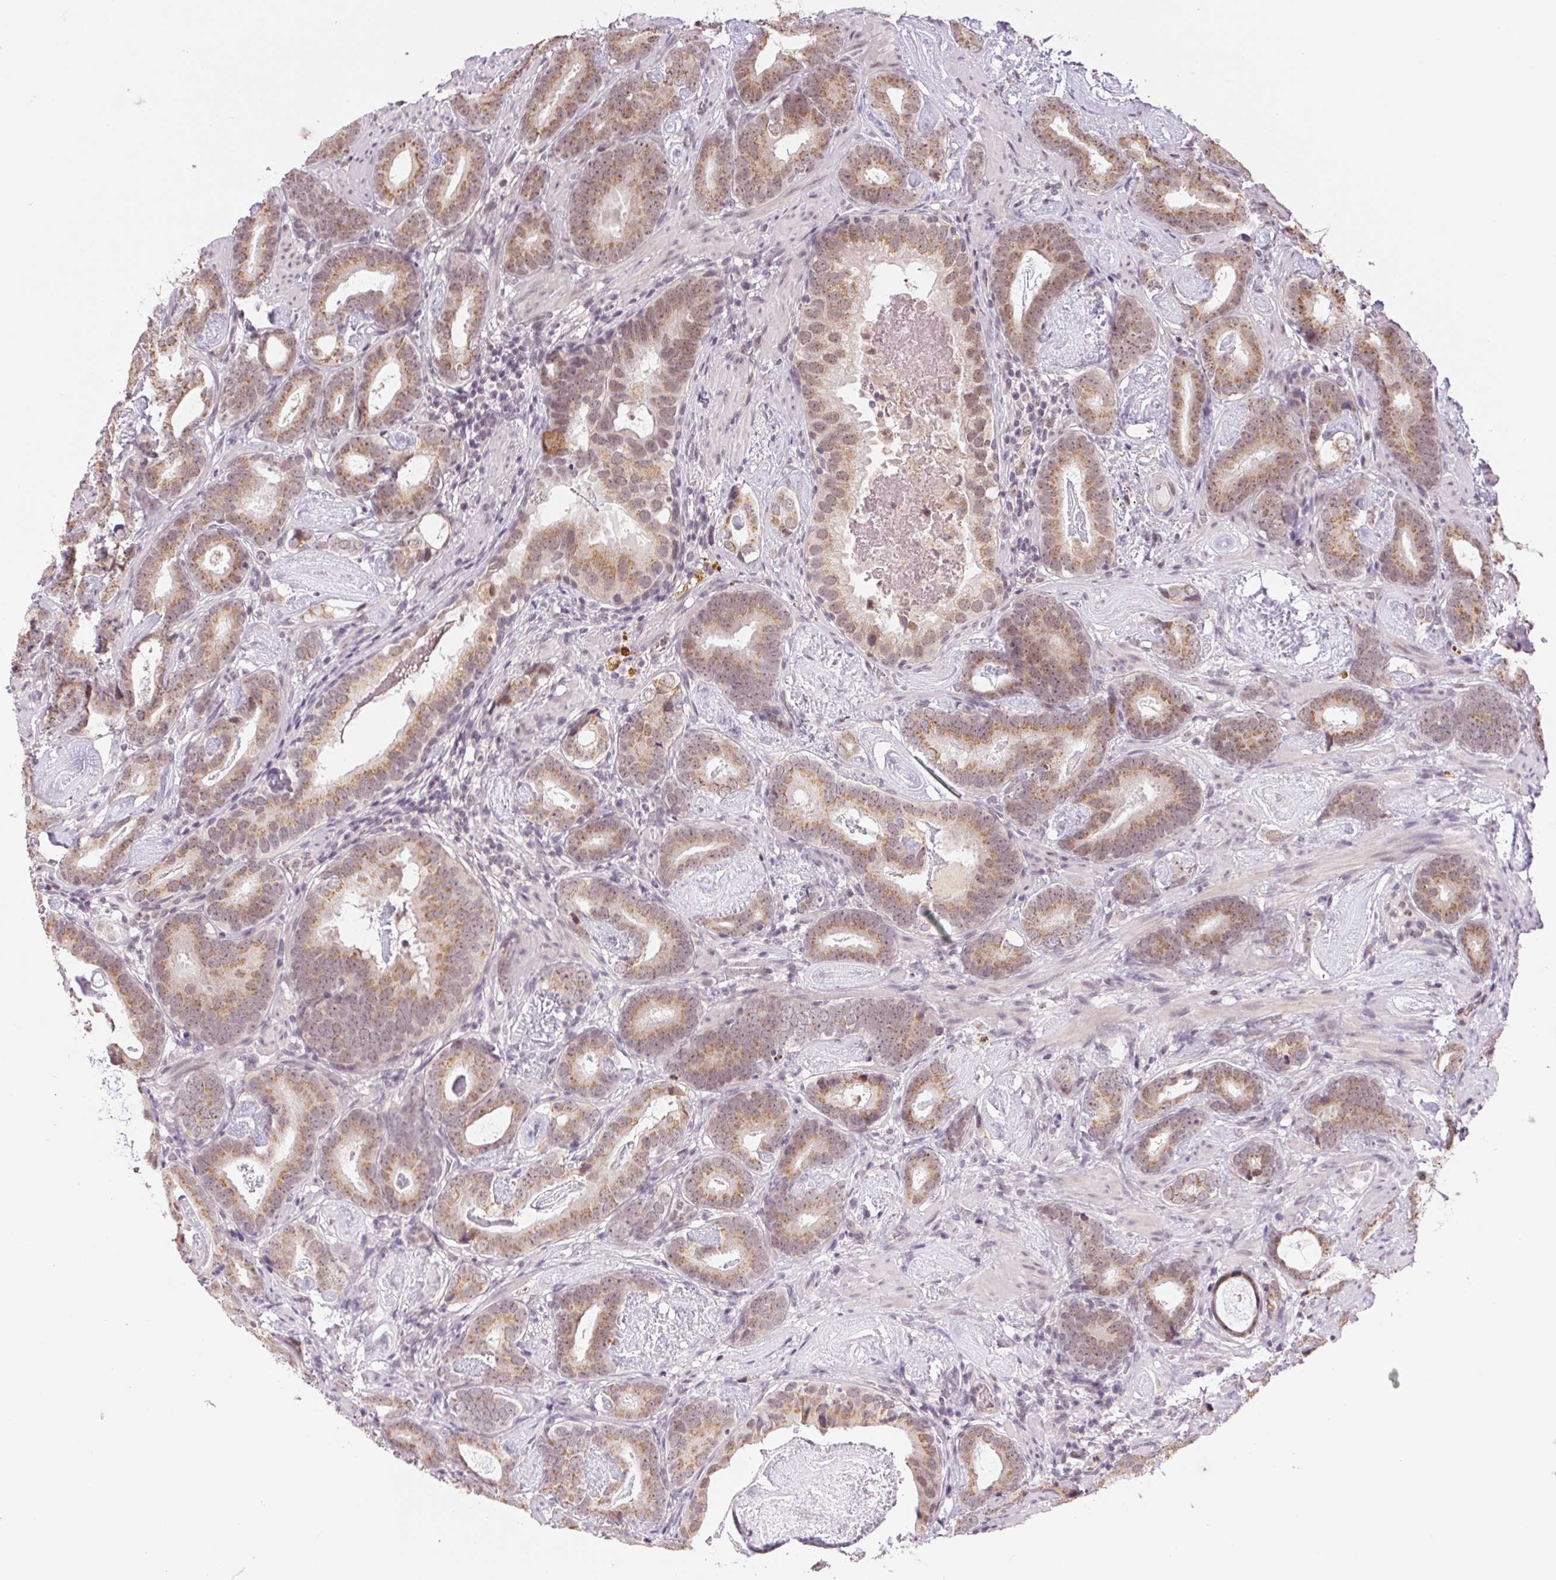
{"staining": {"intensity": "moderate", "quantity": ">75%", "location": "cytoplasmic/membranous,nuclear"}, "tissue": "prostate cancer", "cell_type": "Tumor cells", "image_type": "cancer", "snomed": [{"axis": "morphology", "description": "Adenocarcinoma, Low grade"}, {"axis": "topography", "description": "Prostate and seminal vesicle, NOS"}], "caption": "Immunohistochemistry (IHC) (DAB (3,3'-diaminobenzidine)) staining of prostate low-grade adenocarcinoma exhibits moderate cytoplasmic/membranous and nuclear protein positivity in about >75% of tumor cells.", "gene": "GRHL3", "patient": {"sex": "male", "age": 71}}